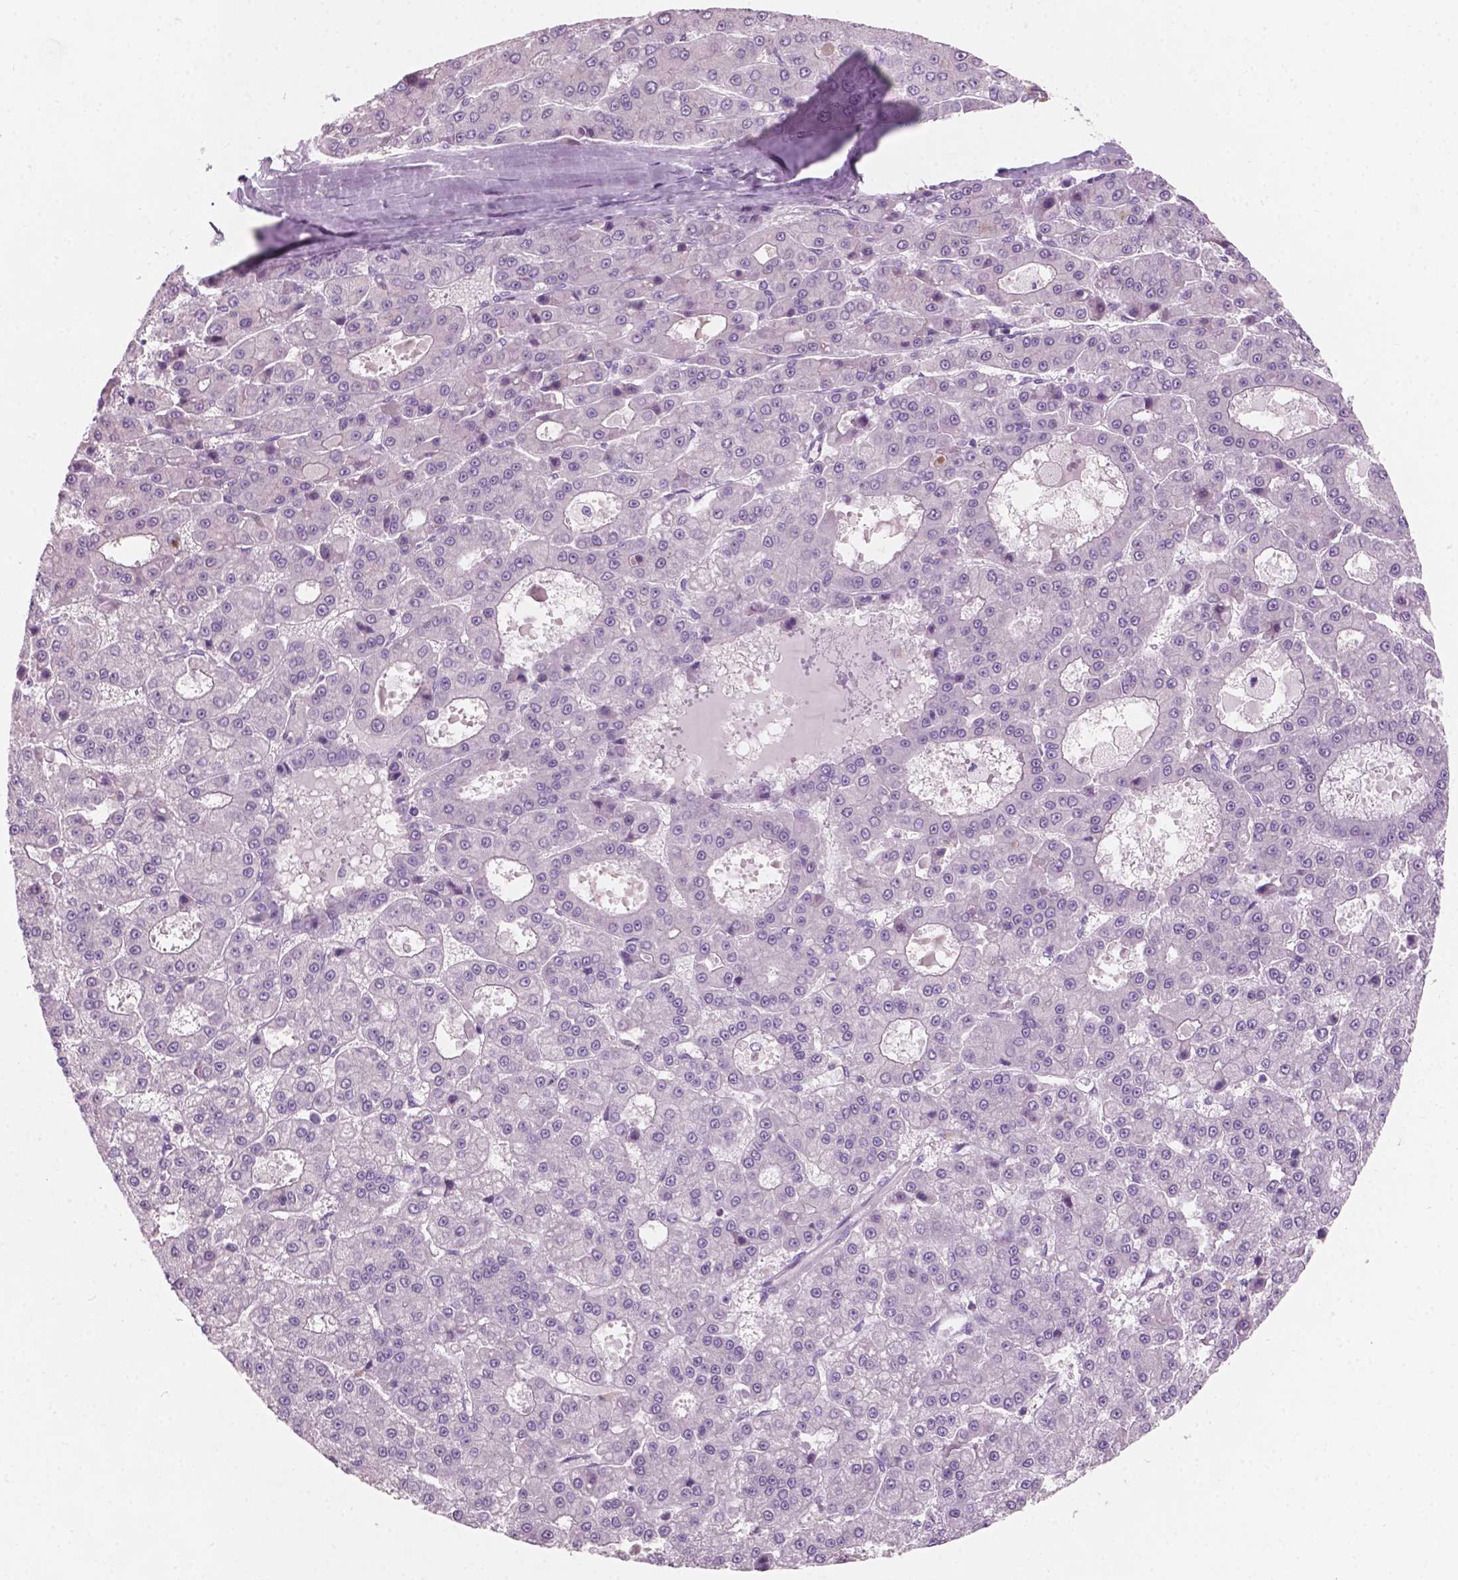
{"staining": {"intensity": "negative", "quantity": "none", "location": "none"}, "tissue": "liver cancer", "cell_type": "Tumor cells", "image_type": "cancer", "snomed": [{"axis": "morphology", "description": "Carcinoma, Hepatocellular, NOS"}, {"axis": "topography", "description": "Liver"}], "caption": "Tumor cells show no significant protein positivity in liver cancer.", "gene": "AWAT1", "patient": {"sex": "male", "age": 70}}